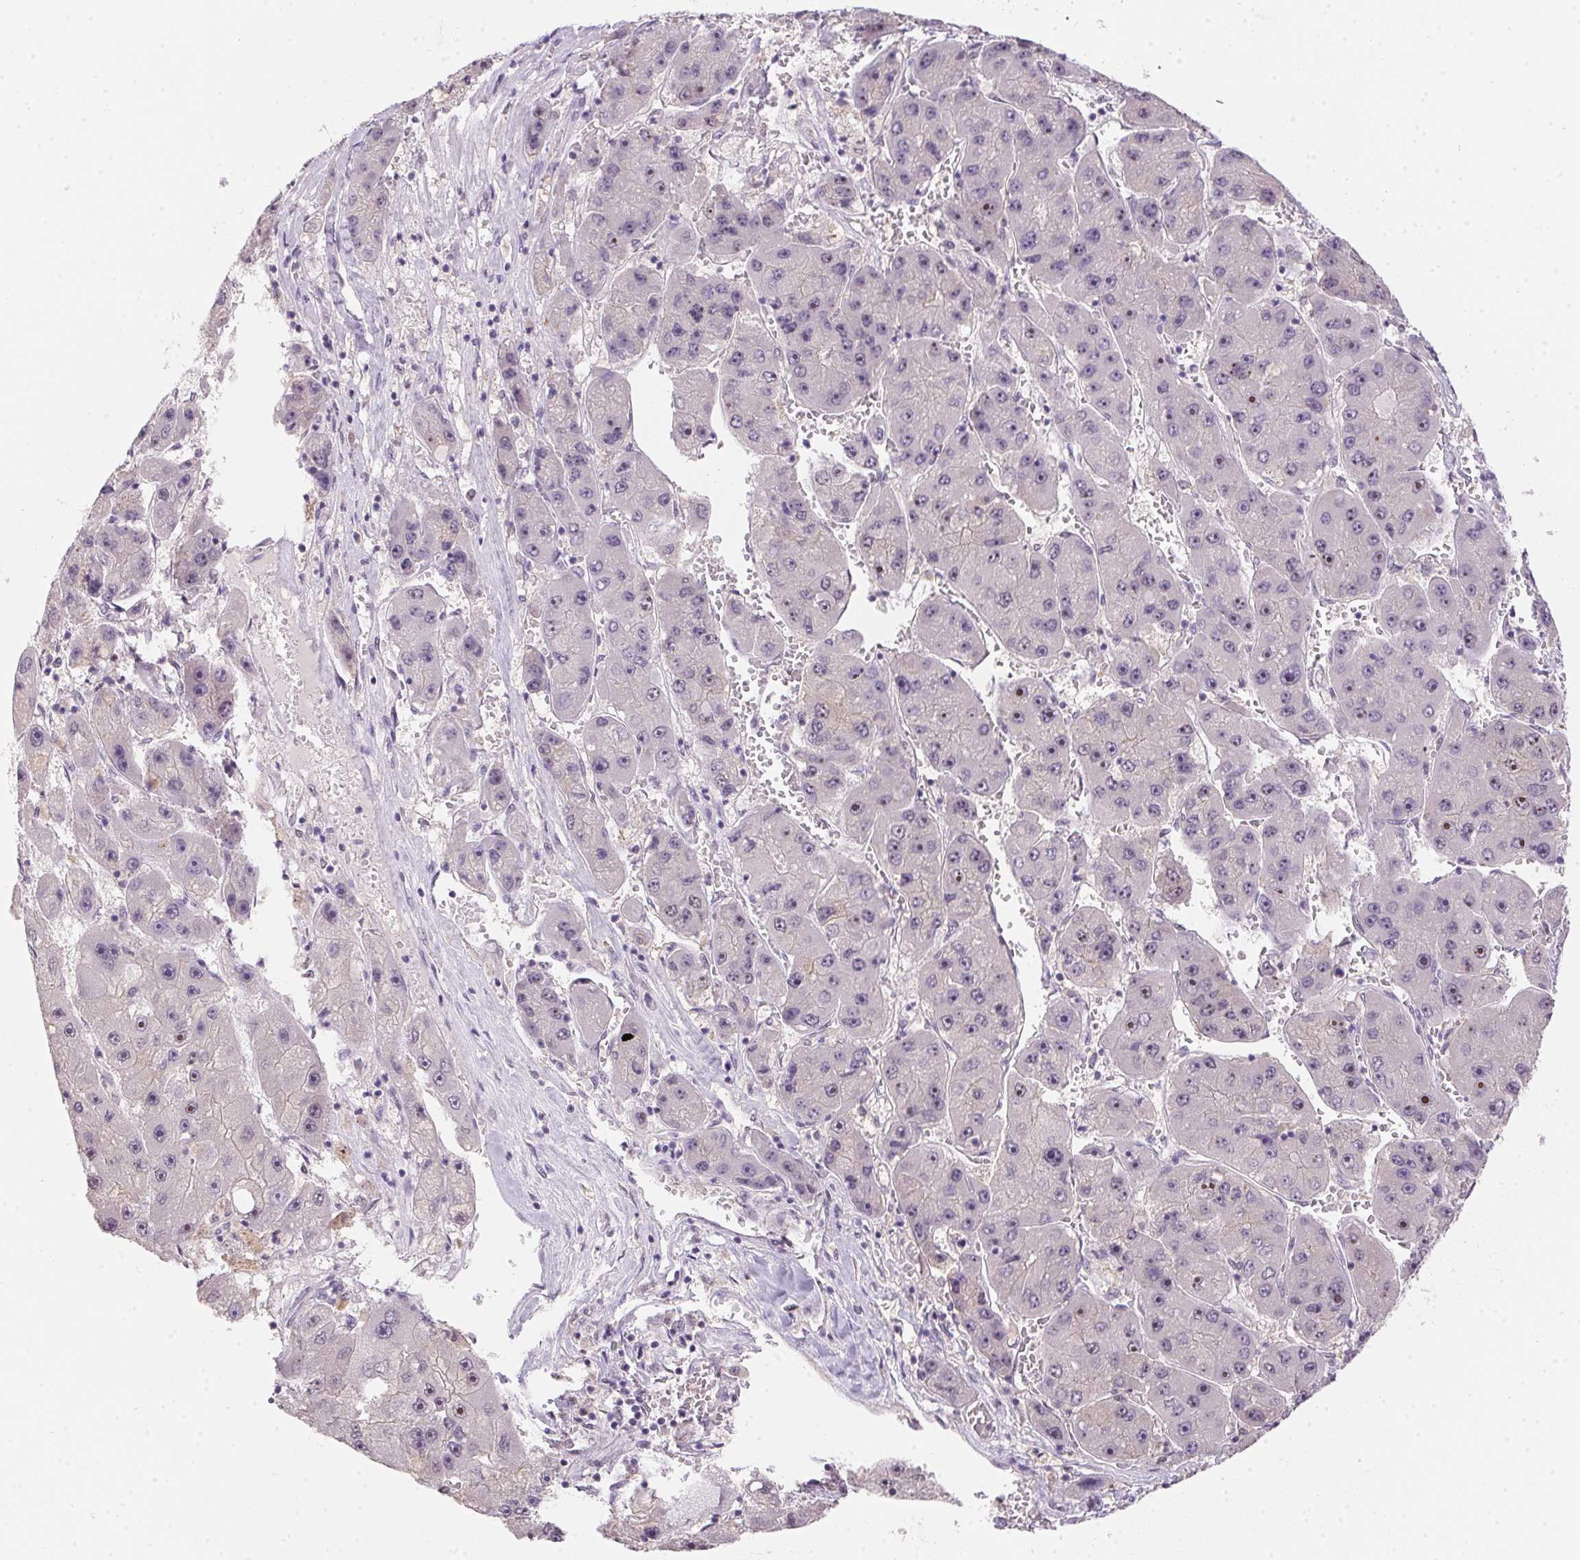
{"staining": {"intensity": "negative", "quantity": "none", "location": "none"}, "tissue": "liver cancer", "cell_type": "Tumor cells", "image_type": "cancer", "snomed": [{"axis": "morphology", "description": "Carcinoma, Hepatocellular, NOS"}, {"axis": "topography", "description": "Liver"}], "caption": "Immunohistochemical staining of human liver cancer shows no significant positivity in tumor cells.", "gene": "BATF2", "patient": {"sex": "female", "age": 61}}